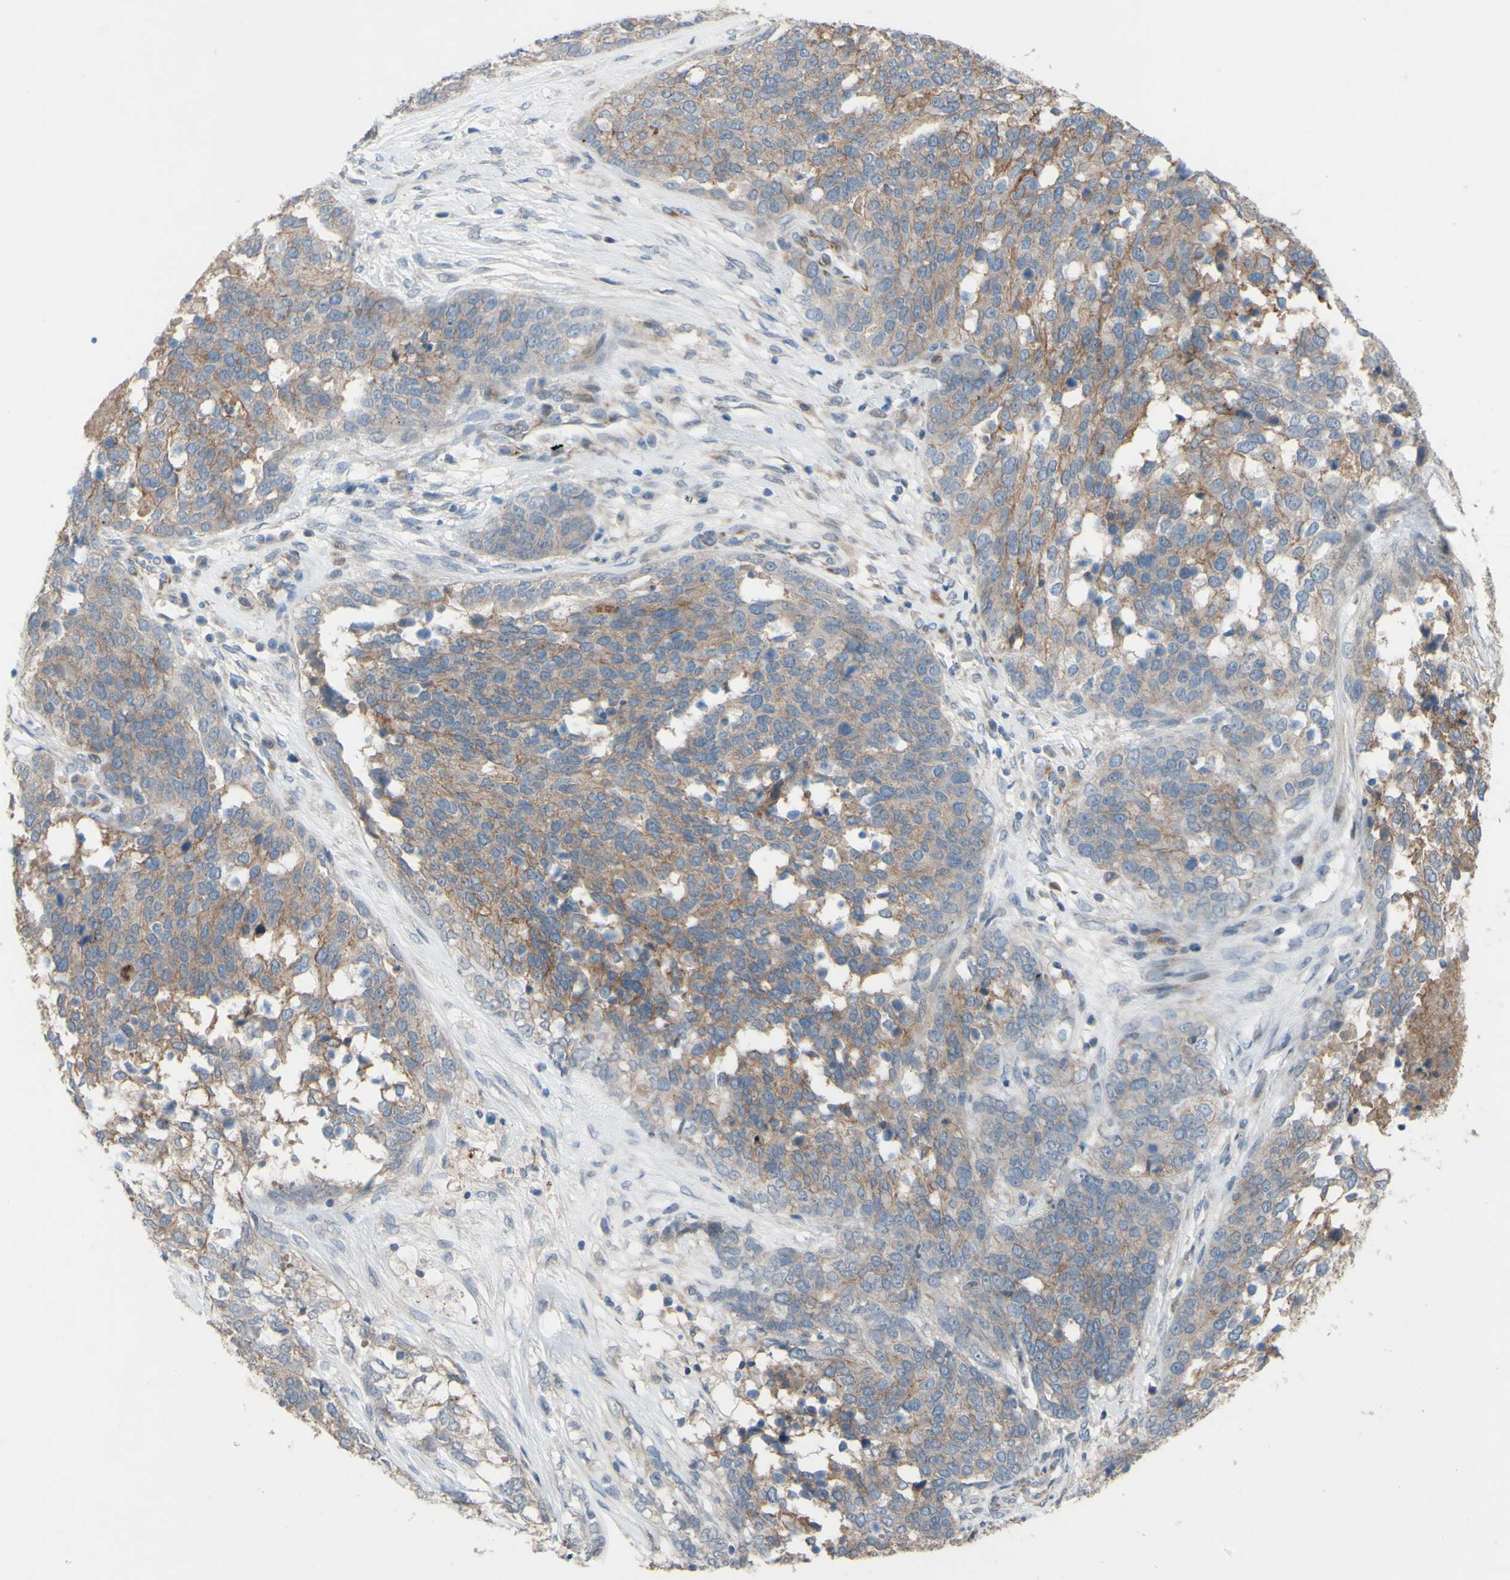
{"staining": {"intensity": "moderate", "quantity": ">75%", "location": "cytoplasmic/membranous"}, "tissue": "ovarian cancer", "cell_type": "Tumor cells", "image_type": "cancer", "snomed": [{"axis": "morphology", "description": "Cystadenocarcinoma, serous, NOS"}, {"axis": "topography", "description": "Ovary"}], "caption": "A histopathology image showing moderate cytoplasmic/membranous expression in approximately >75% of tumor cells in ovarian serous cystadenocarcinoma, as visualized by brown immunohistochemical staining.", "gene": "CDCP1", "patient": {"sex": "female", "age": 44}}